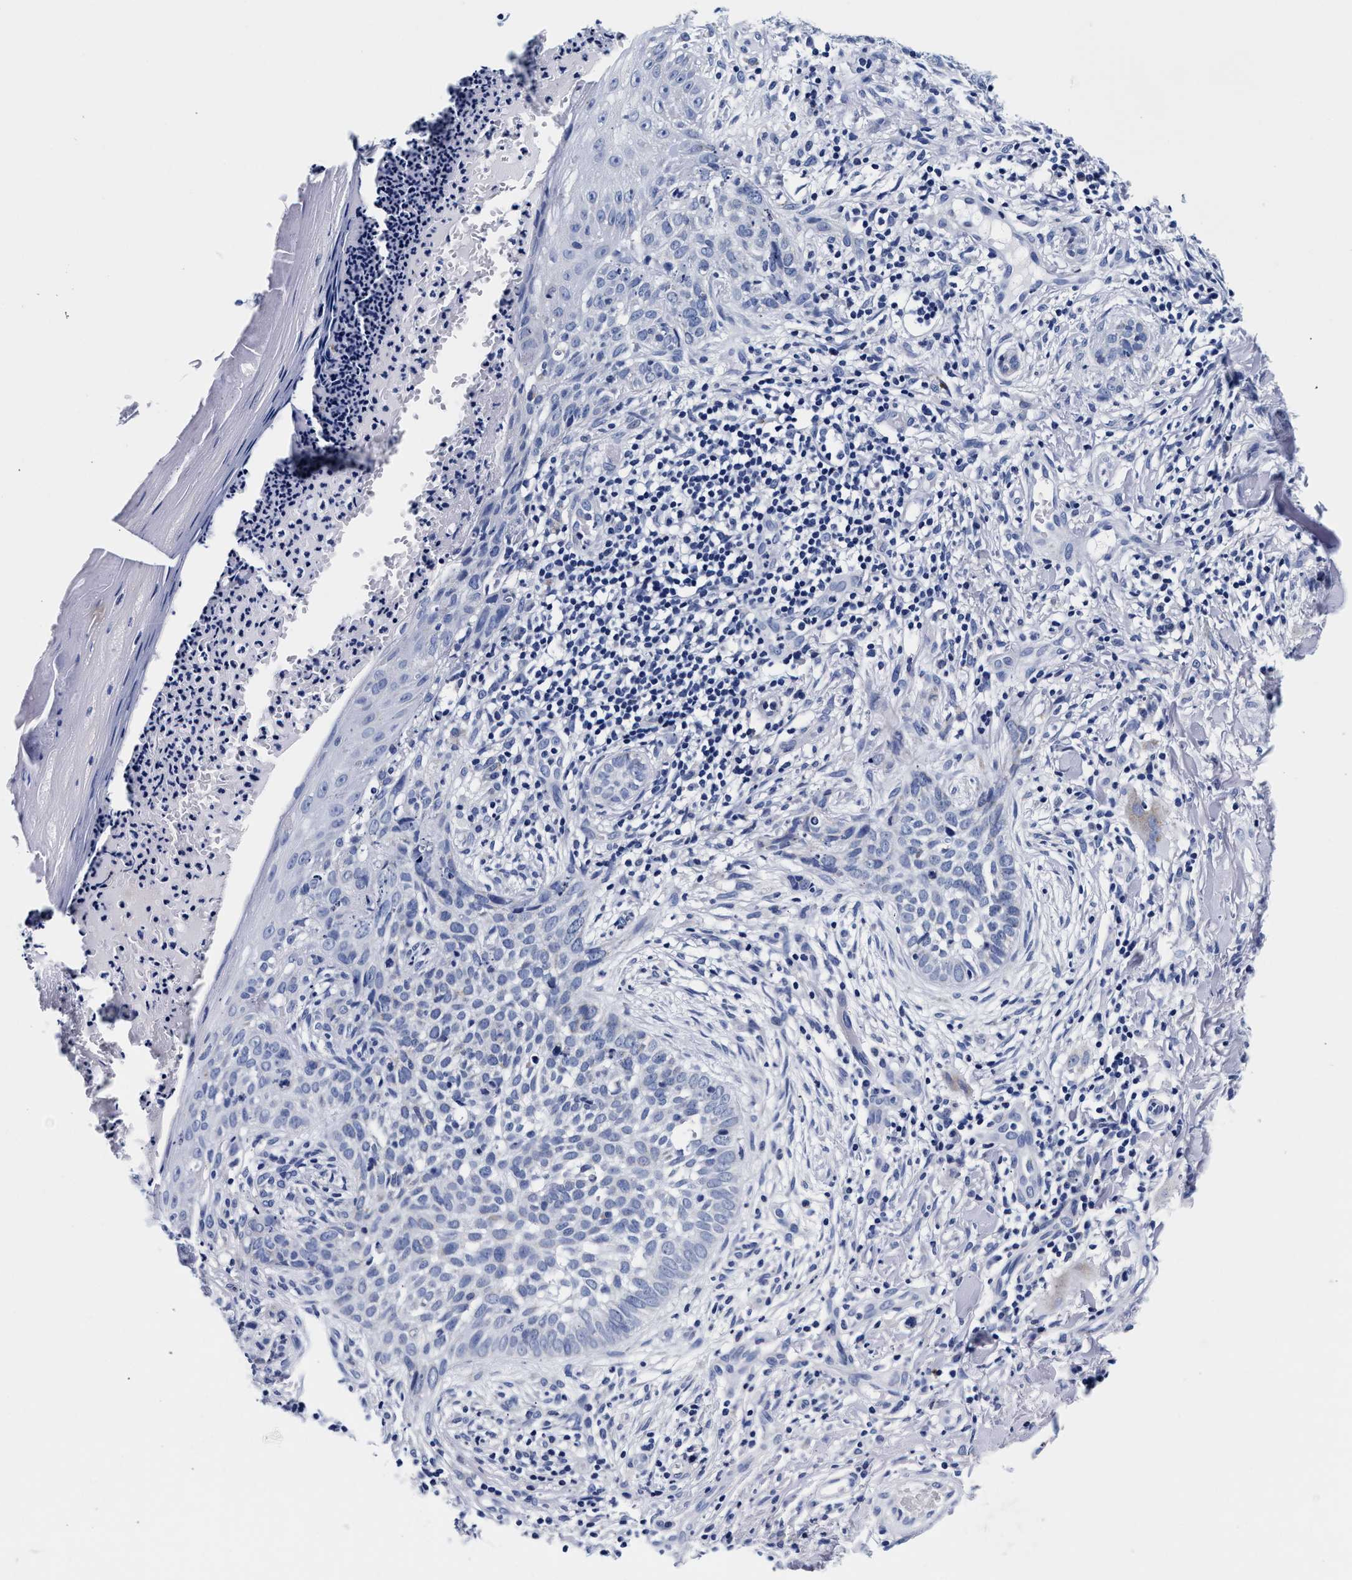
{"staining": {"intensity": "negative", "quantity": "none", "location": "none"}, "tissue": "skin cancer", "cell_type": "Tumor cells", "image_type": "cancer", "snomed": [{"axis": "morphology", "description": "Normal tissue, NOS"}, {"axis": "morphology", "description": "Basal cell carcinoma"}, {"axis": "topography", "description": "Skin"}], "caption": "Immunohistochemical staining of skin cancer demonstrates no significant positivity in tumor cells. (DAB (3,3'-diaminobenzidine) IHC, high magnification).", "gene": "RAB3B", "patient": {"sex": "male", "age": 67}}